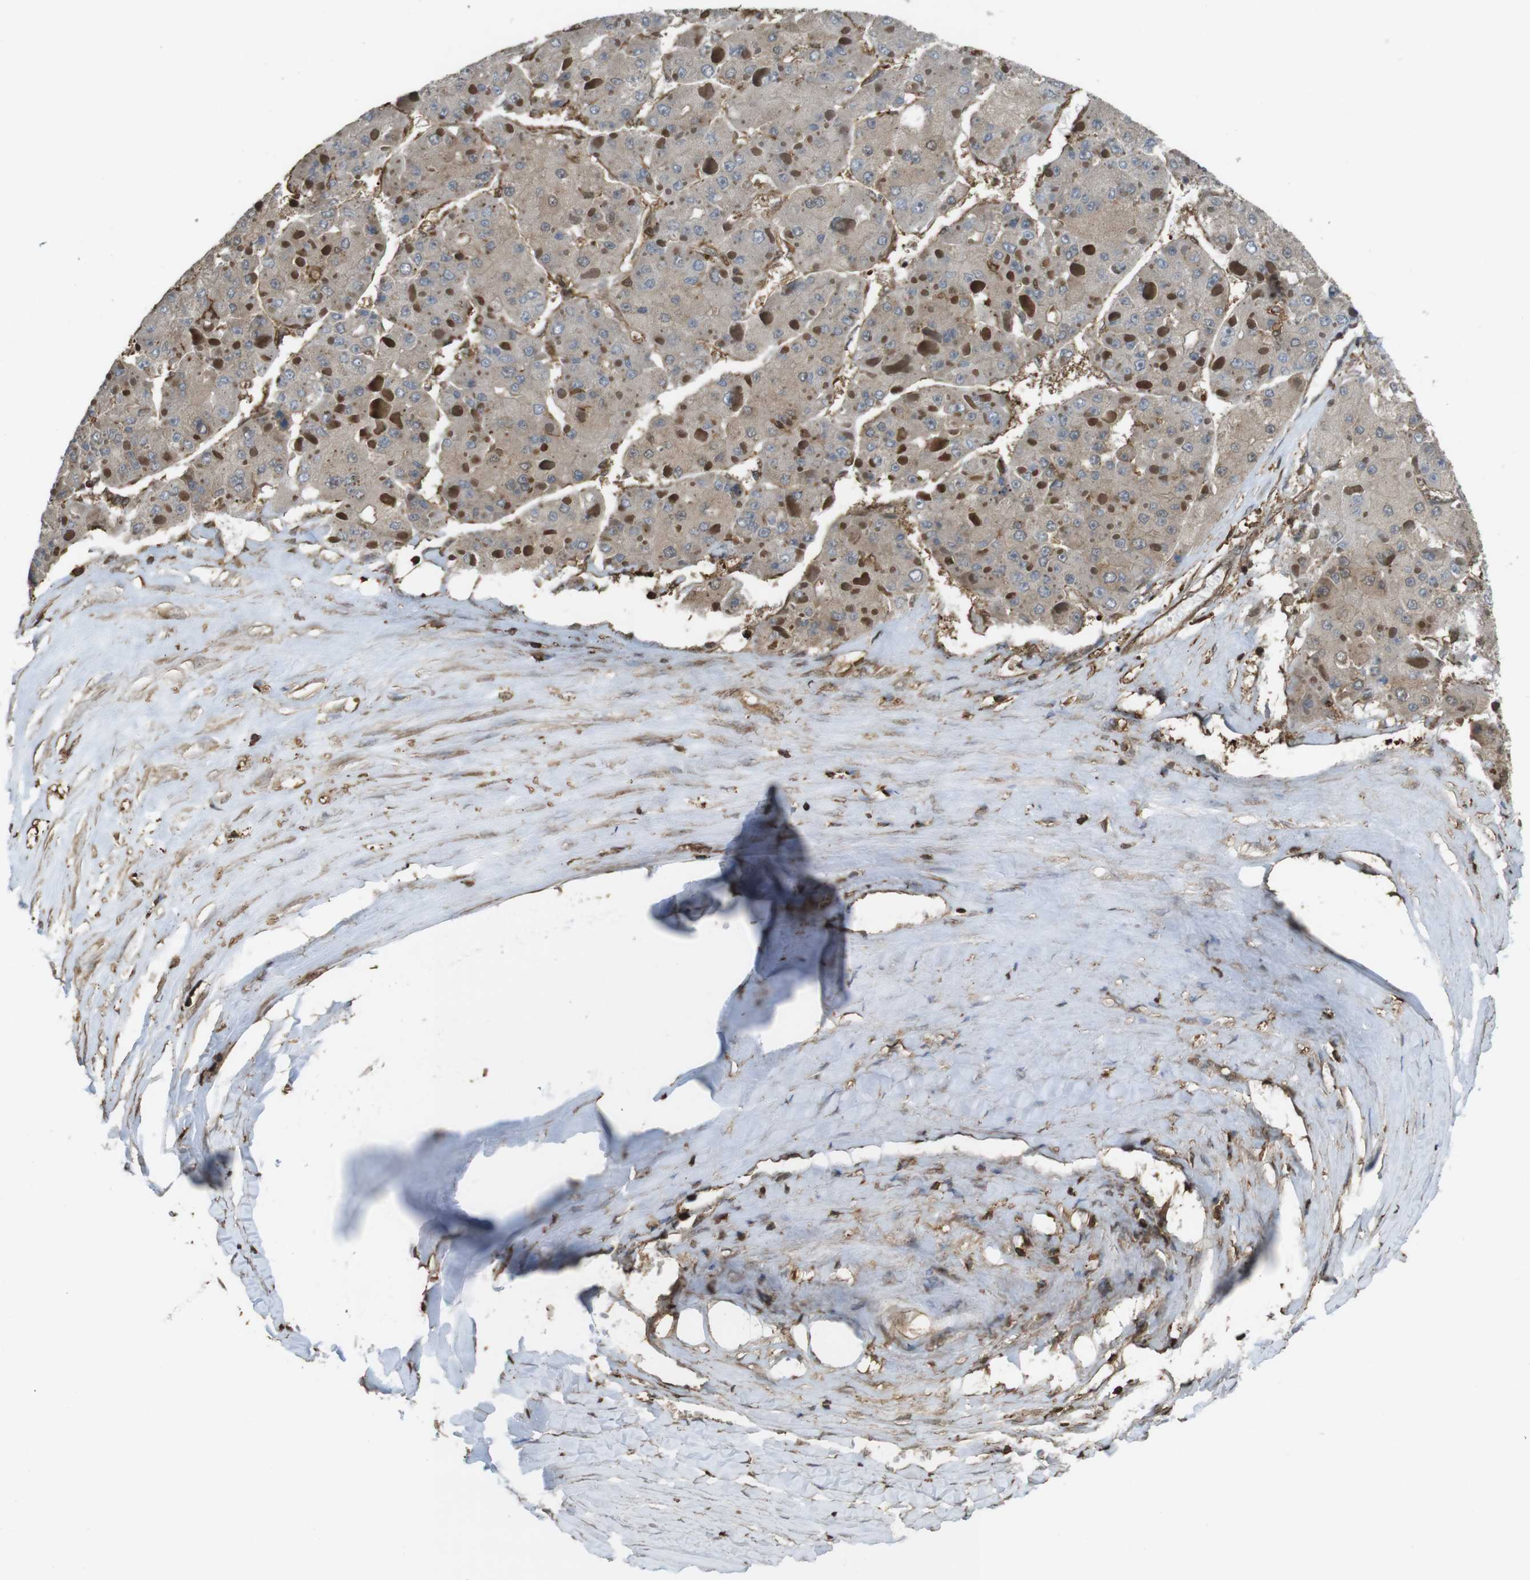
{"staining": {"intensity": "moderate", "quantity": ">75%", "location": "cytoplasmic/membranous"}, "tissue": "liver cancer", "cell_type": "Tumor cells", "image_type": "cancer", "snomed": [{"axis": "morphology", "description": "Carcinoma, Hepatocellular, NOS"}, {"axis": "topography", "description": "Liver"}], "caption": "IHC of liver cancer reveals medium levels of moderate cytoplasmic/membranous expression in approximately >75% of tumor cells. Using DAB (3,3'-diaminobenzidine) (brown) and hematoxylin (blue) stains, captured at high magnification using brightfield microscopy.", "gene": "ARHGDIA", "patient": {"sex": "female", "age": 73}}